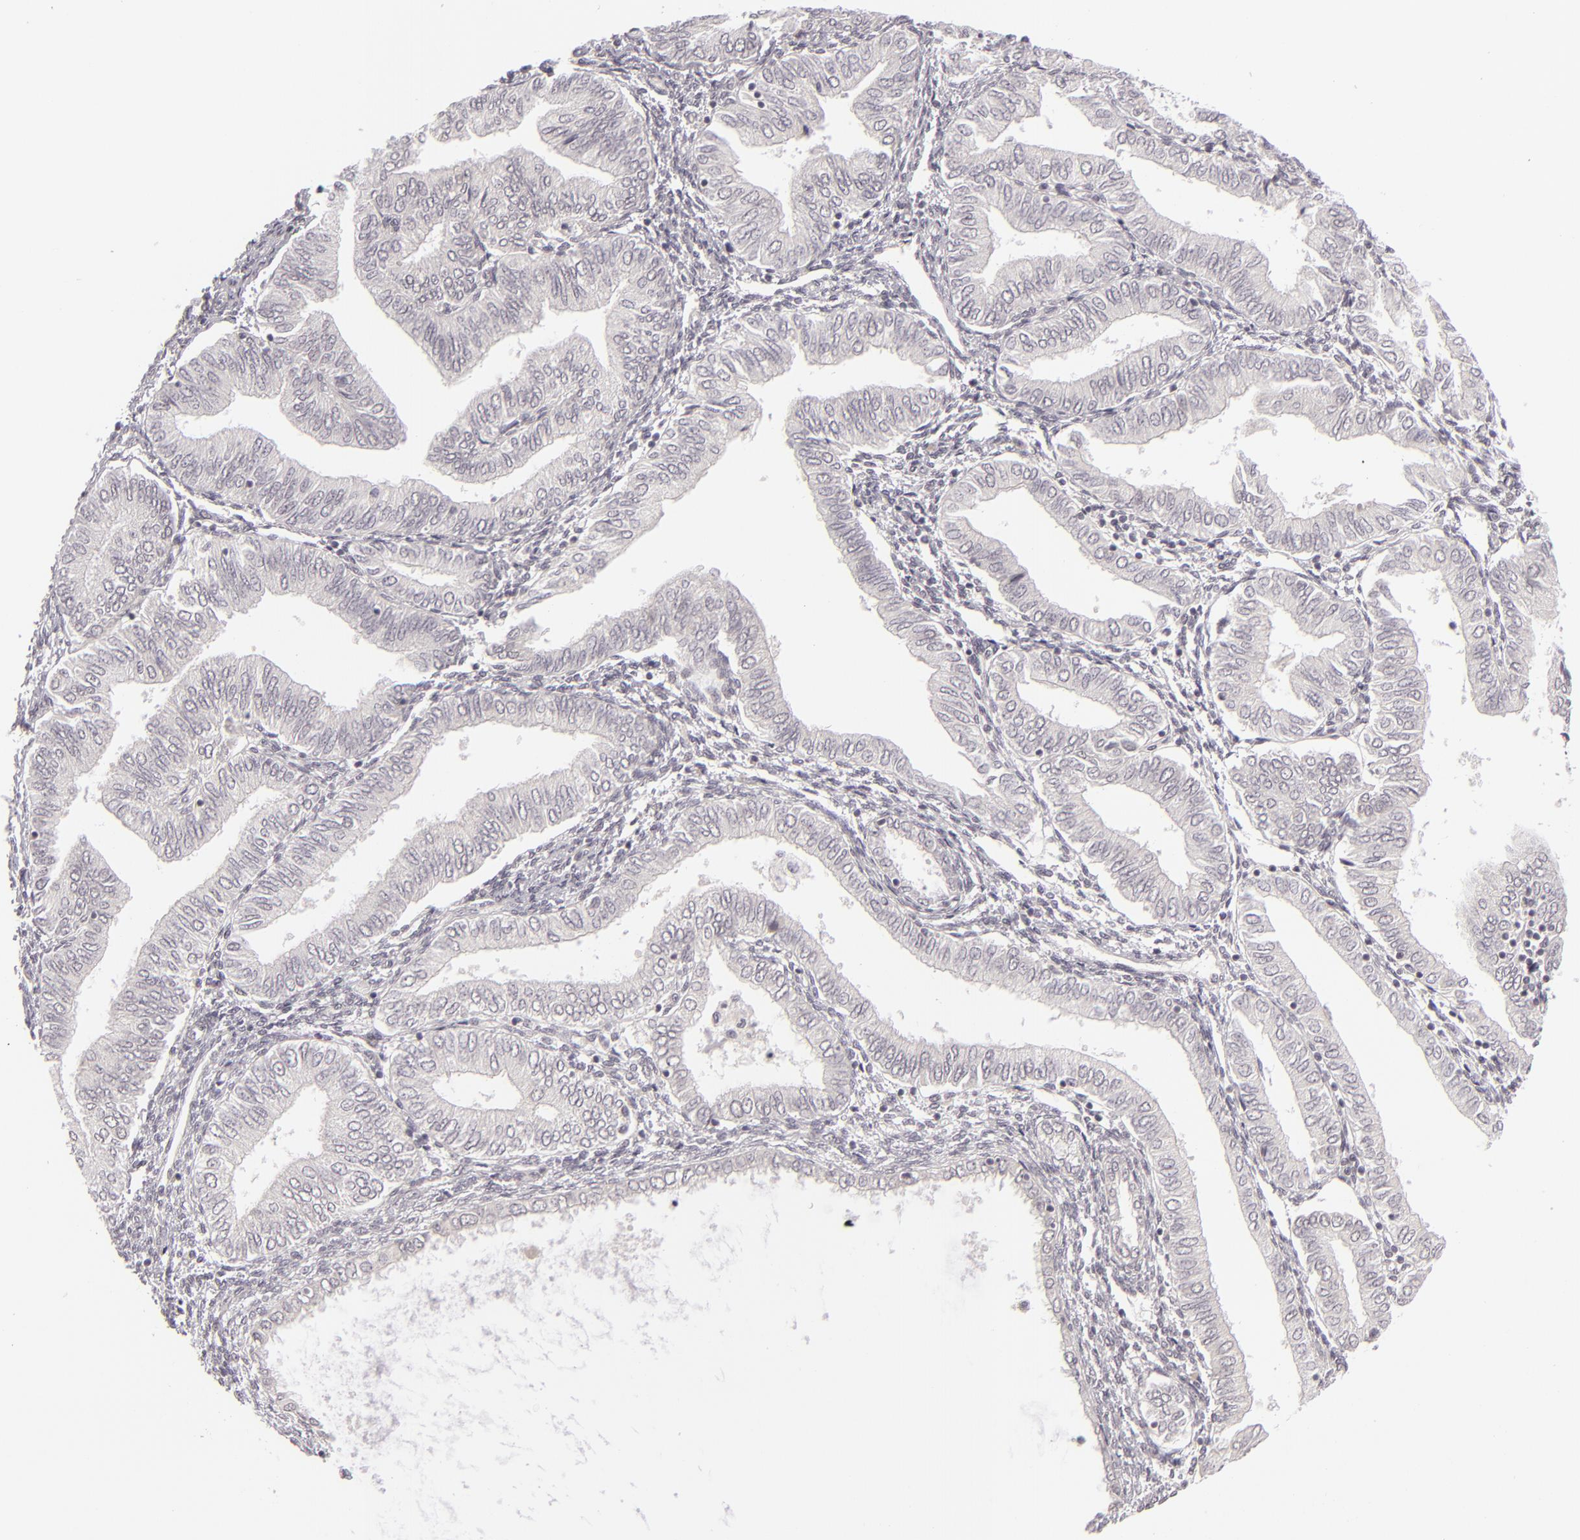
{"staining": {"intensity": "negative", "quantity": "none", "location": "none"}, "tissue": "endometrial cancer", "cell_type": "Tumor cells", "image_type": "cancer", "snomed": [{"axis": "morphology", "description": "Adenocarcinoma, NOS"}, {"axis": "topography", "description": "Endometrium"}], "caption": "The image exhibits no staining of tumor cells in endometrial cancer (adenocarcinoma). (DAB (3,3'-diaminobenzidine) IHC visualized using brightfield microscopy, high magnification).", "gene": "DLG3", "patient": {"sex": "female", "age": 51}}